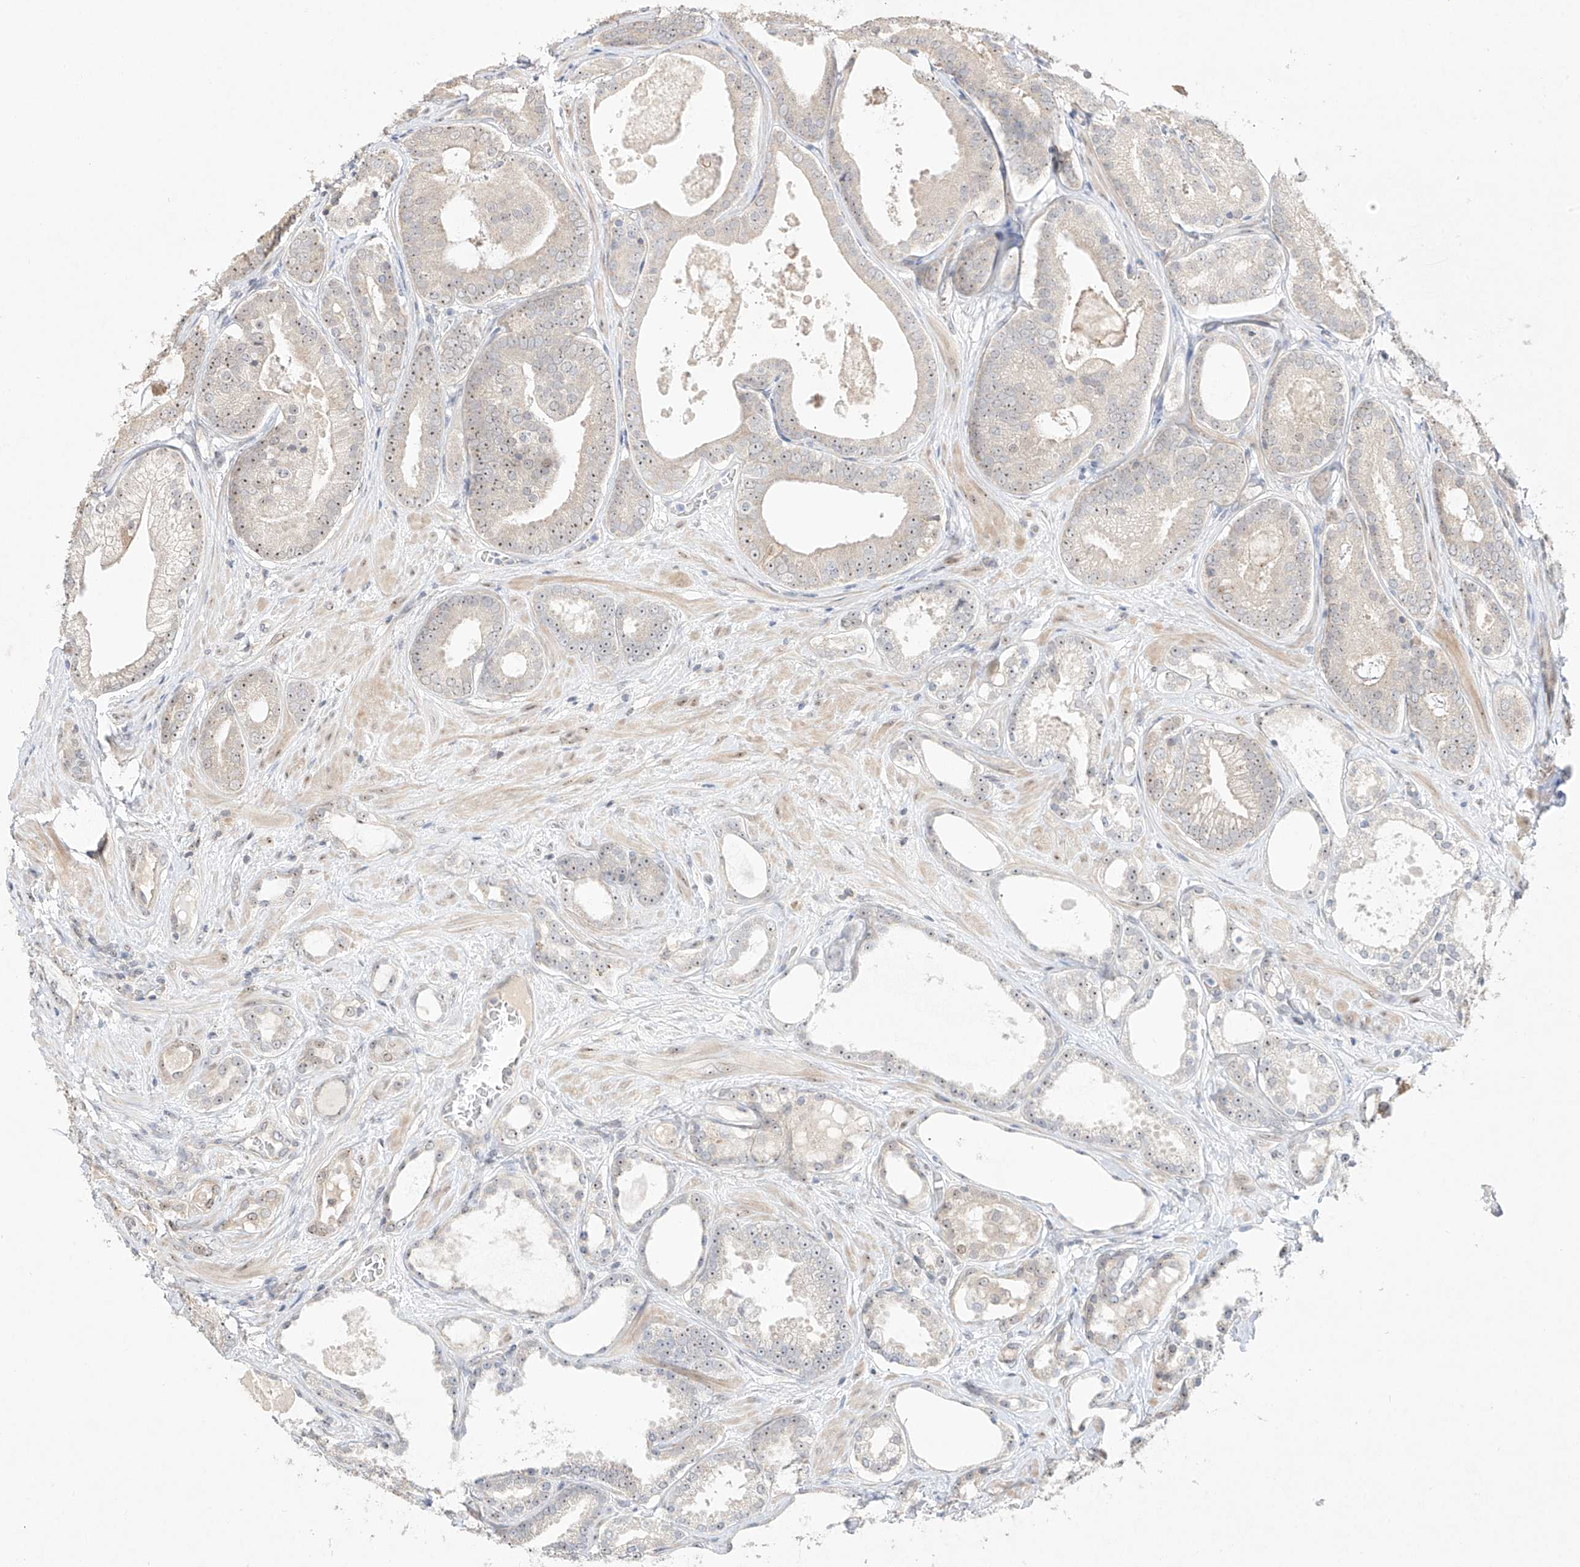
{"staining": {"intensity": "weak", "quantity": "25%-75%", "location": "nuclear"}, "tissue": "prostate cancer", "cell_type": "Tumor cells", "image_type": "cancer", "snomed": [{"axis": "morphology", "description": "Adenocarcinoma, High grade"}, {"axis": "topography", "description": "Prostate"}], "caption": "This micrograph displays prostate cancer stained with immunohistochemistry to label a protein in brown. The nuclear of tumor cells show weak positivity for the protein. Nuclei are counter-stained blue.", "gene": "TASP1", "patient": {"sex": "male", "age": 60}}